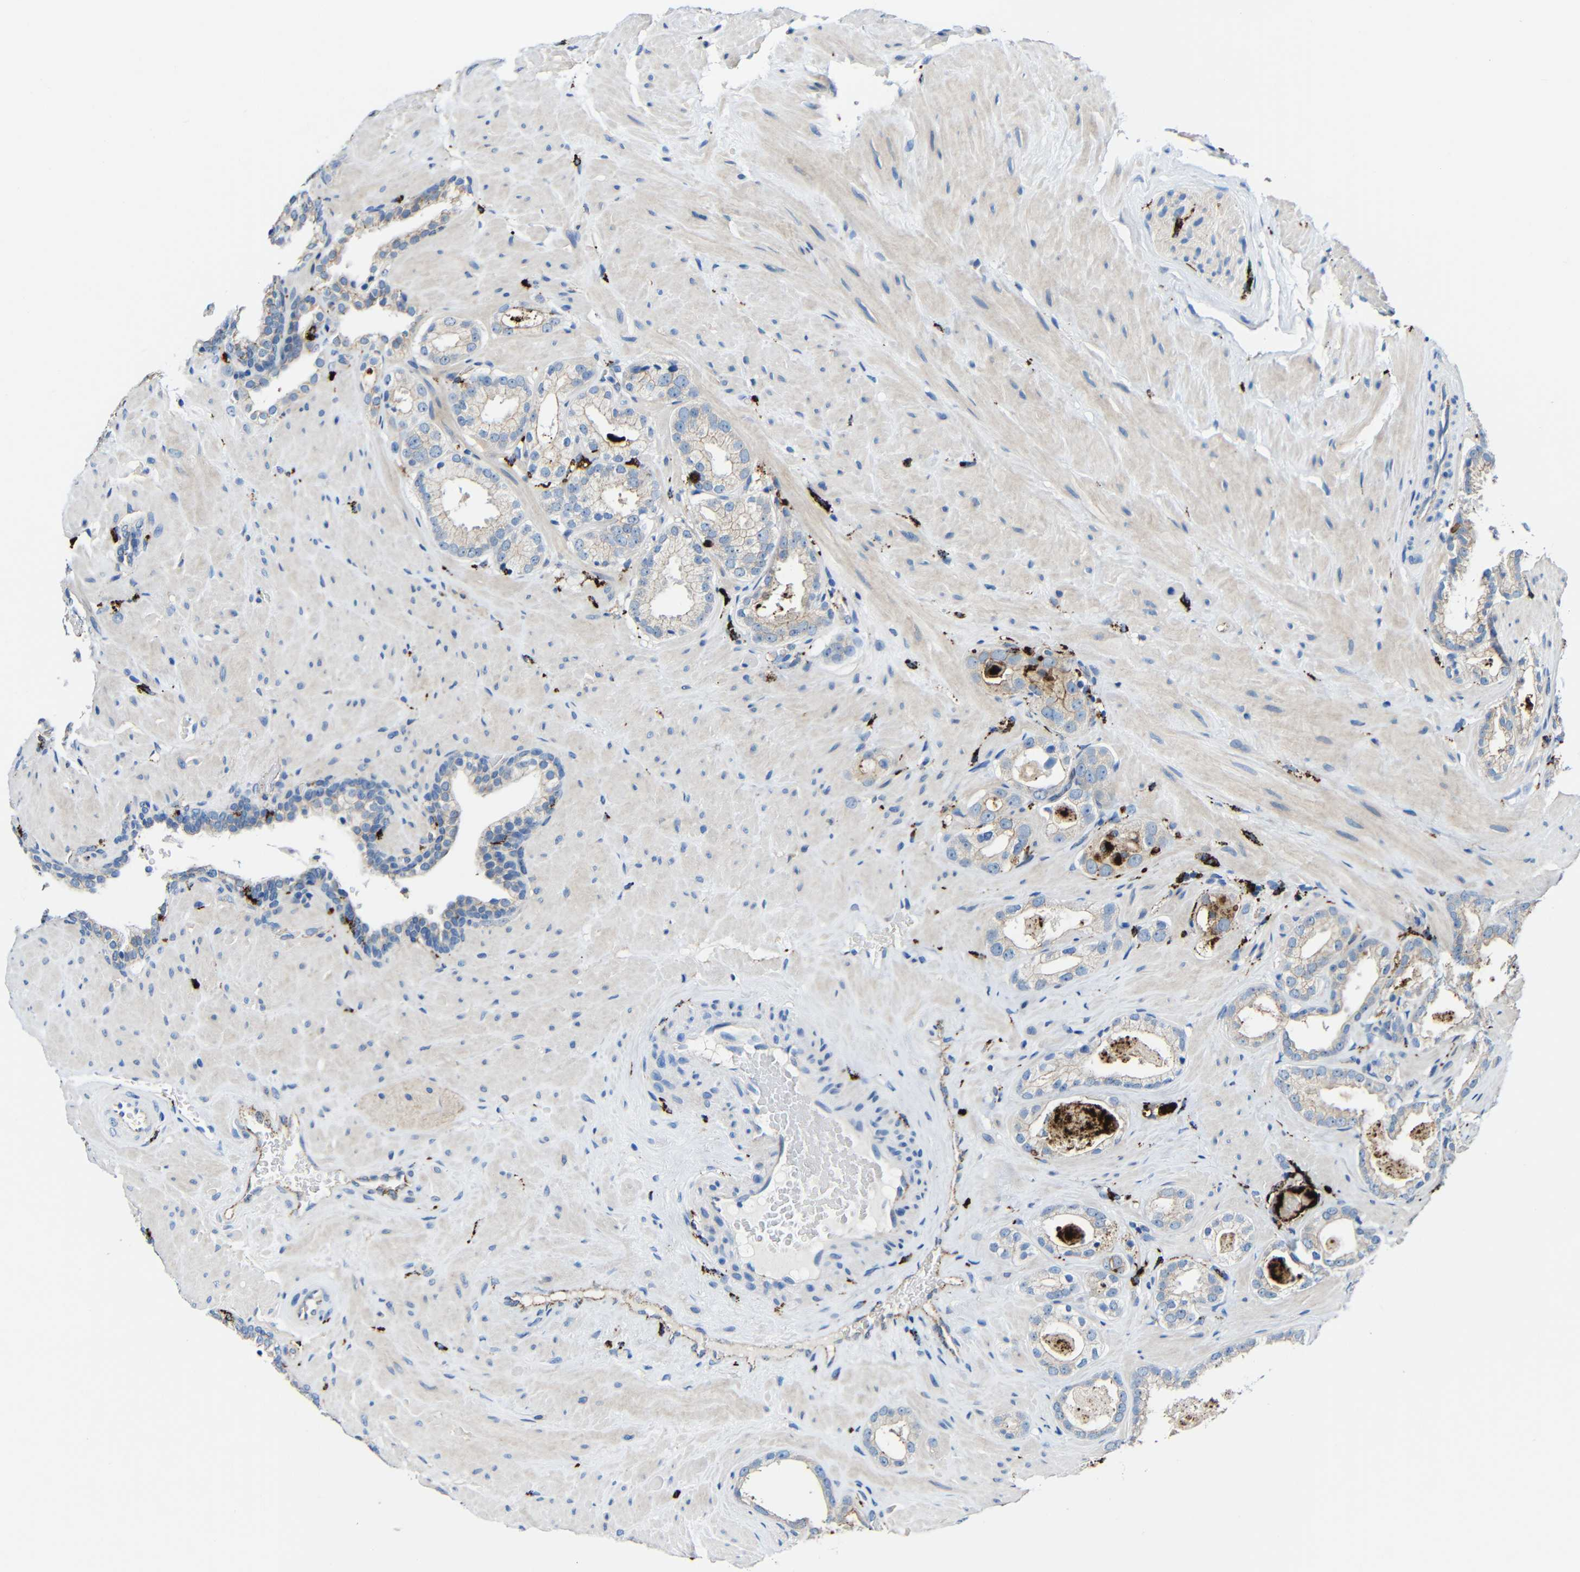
{"staining": {"intensity": "weak", "quantity": ">75%", "location": "cytoplasmic/membranous"}, "tissue": "prostate cancer", "cell_type": "Tumor cells", "image_type": "cancer", "snomed": [{"axis": "morphology", "description": "Adenocarcinoma, High grade"}, {"axis": "topography", "description": "Prostate"}], "caption": "The image exhibits immunohistochemical staining of prostate cancer. There is weak cytoplasmic/membranous expression is identified in about >75% of tumor cells.", "gene": "HLA-DMA", "patient": {"sex": "male", "age": 64}}